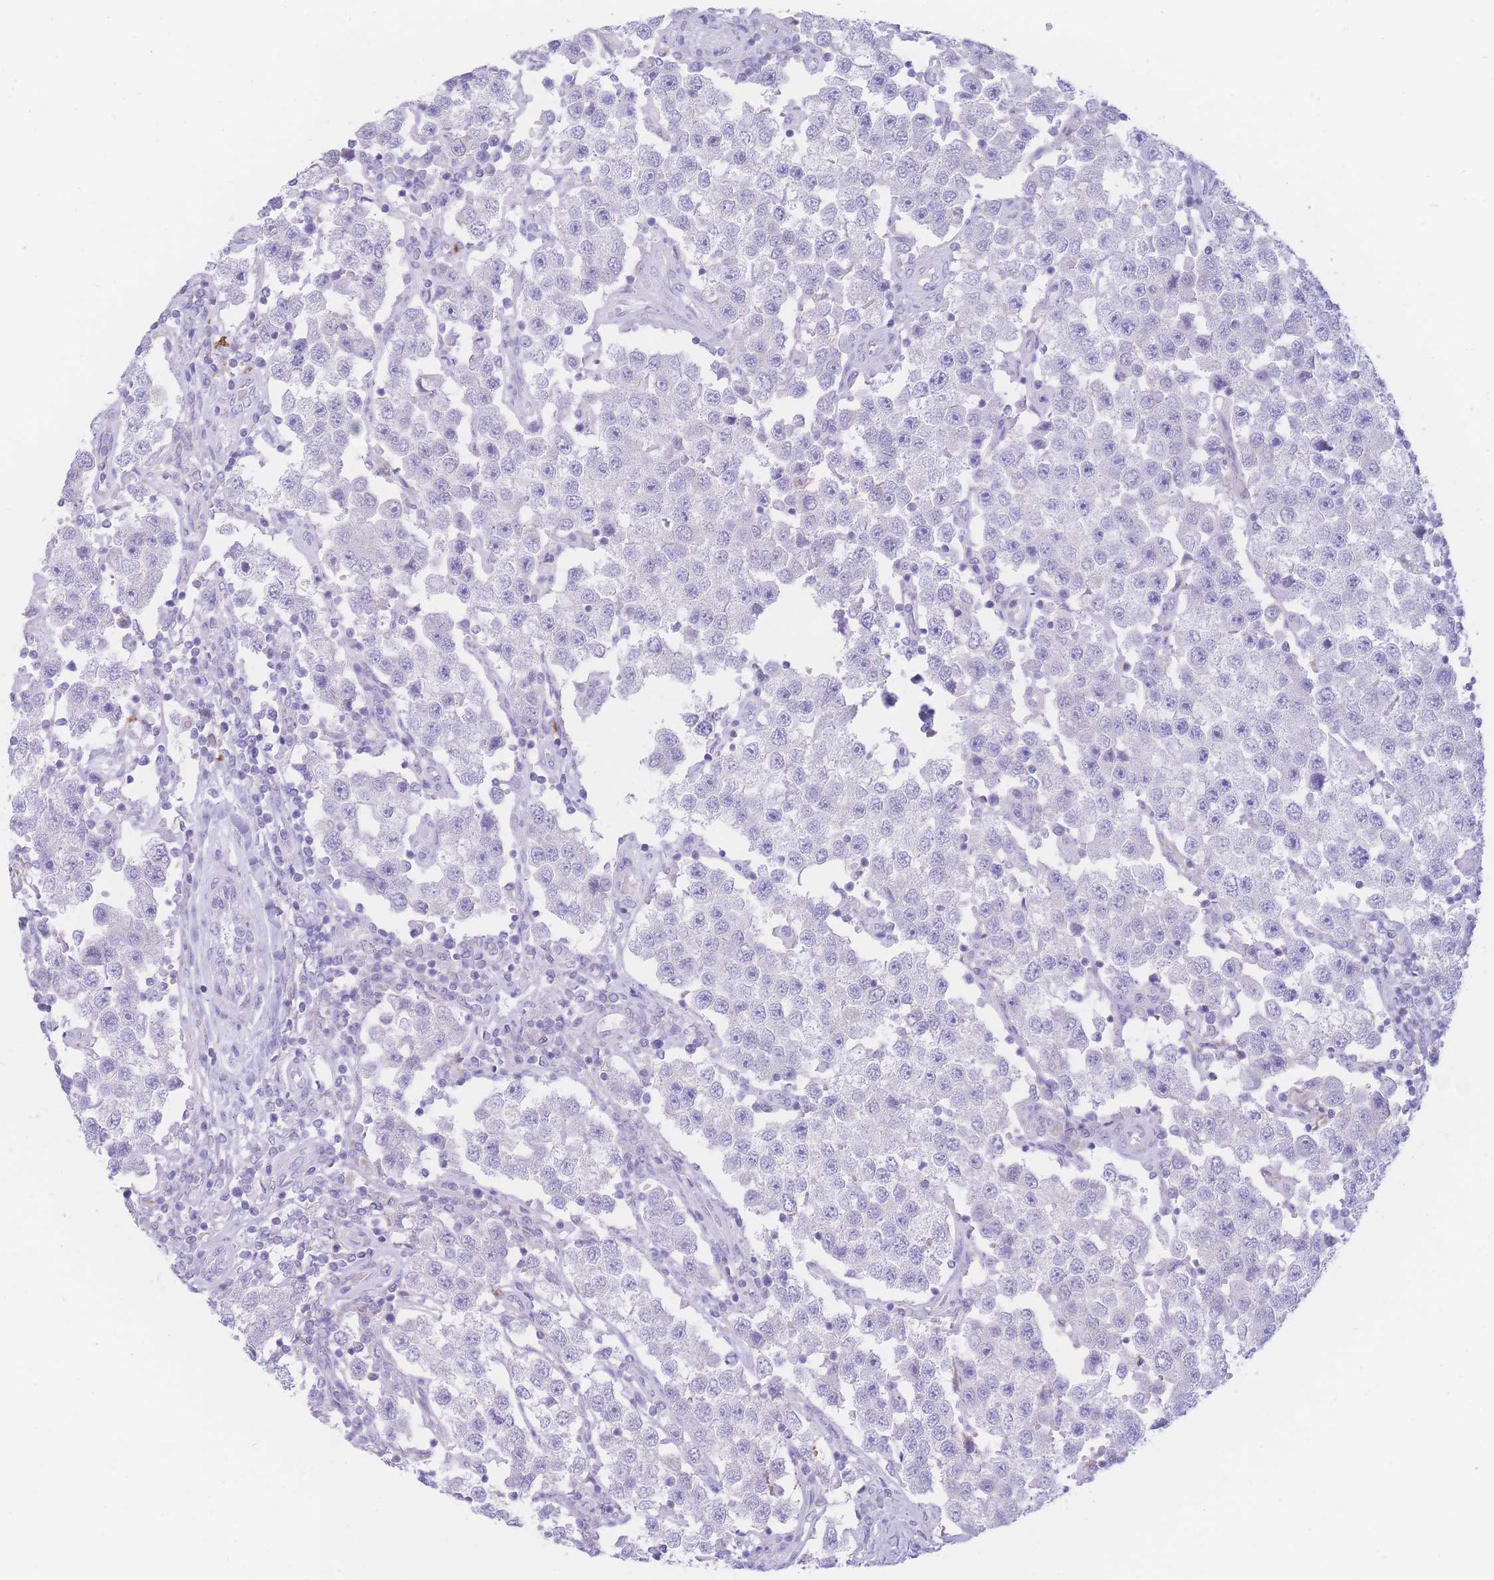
{"staining": {"intensity": "negative", "quantity": "none", "location": "none"}, "tissue": "testis cancer", "cell_type": "Tumor cells", "image_type": "cancer", "snomed": [{"axis": "morphology", "description": "Seminoma, NOS"}, {"axis": "topography", "description": "Testis"}], "caption": "The micrograph reveals no staining of tumor cells in testis cancer (seminoma).", "gene": "NBEAL1", "patient": {"sex": "male", "age": 37}}